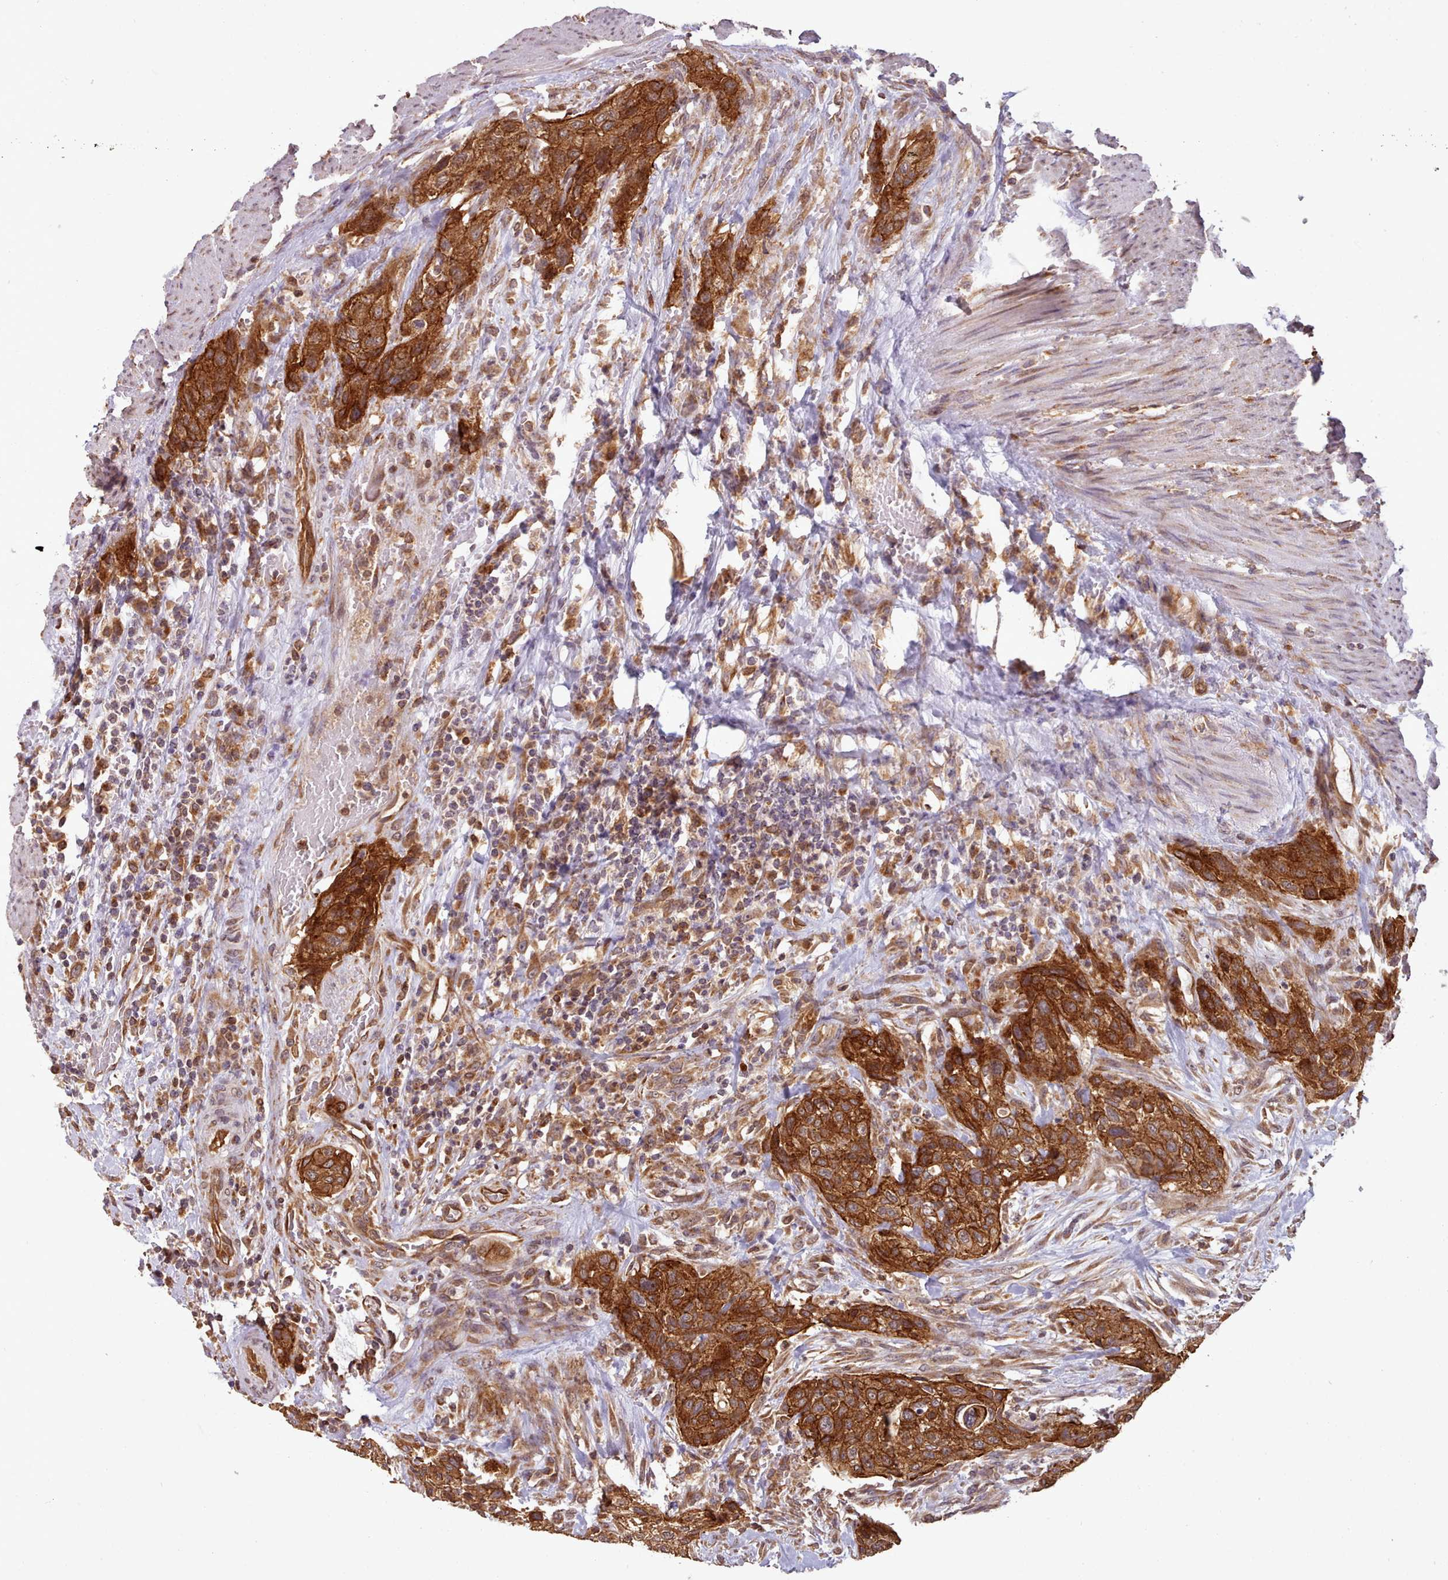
{"staining": {"intensity": "strong", "quantity": ">75%", "location": "cytoplasmic/membranous"}, "tissue": "urothelial cancer", "cell_type": "Tumor cells", "image_type": "cancer", "snomed": [{"axis": "morphology", "description": "Urothelial carcinoma, High grade"}, {"axis": "topography", "description": "Urinary bladder"}], "caption": "Urothelial cancer stained with a protein marker exhibits strong staining in tumor cells.", "gene": "CRYBG1", "patient": {"sex": "male", "age": 35}}